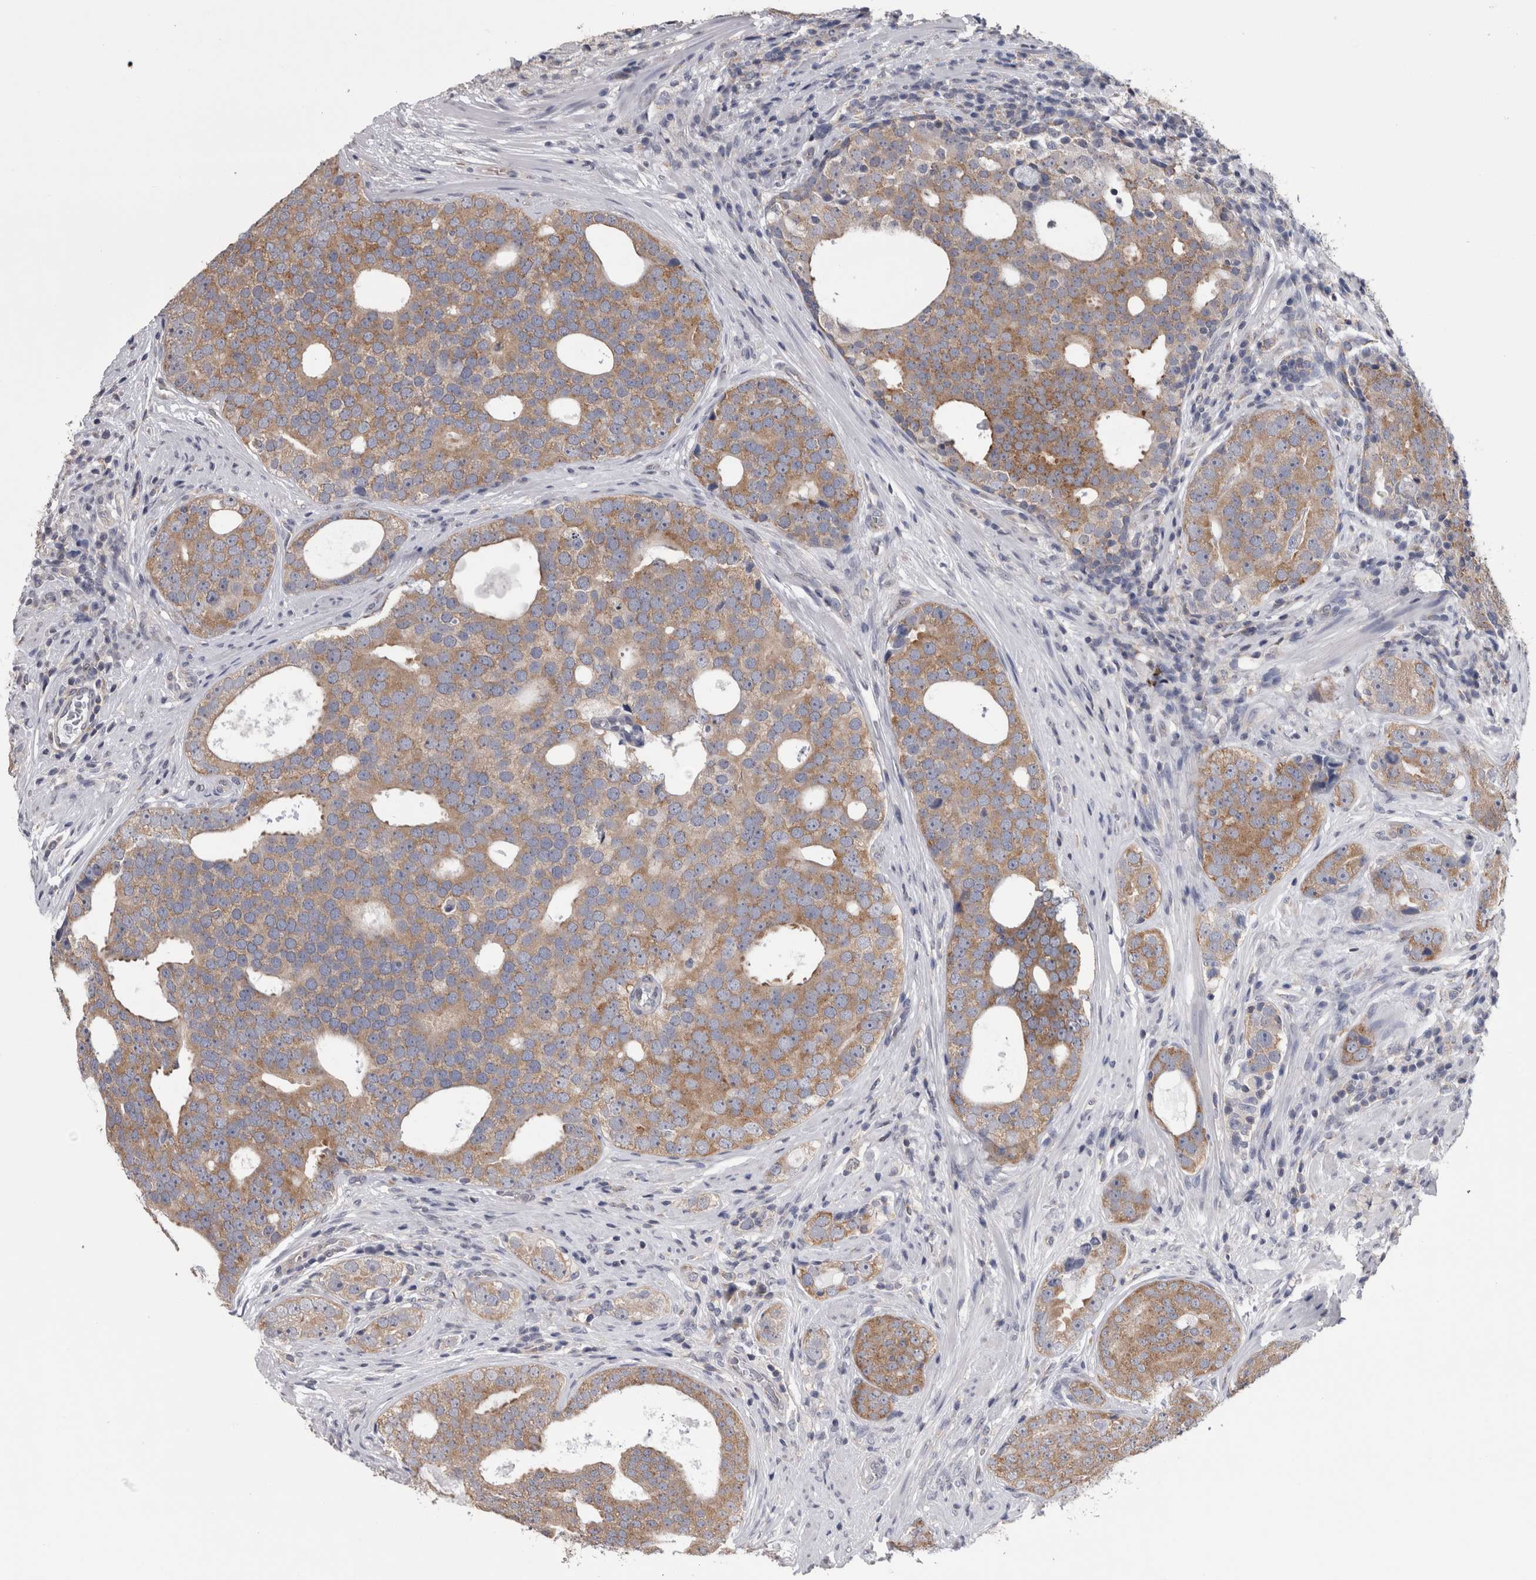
{"staining": {"intensity": "moderate", "quantity": ">75%", "location": "cytoplasmic/membranous"}, "tissue": "prostate cancer", "cell_type": "Tumor cells", "image_type": "cancer", "snomed": [{"axis": "morphology", "description": "Adenocarcinoma, High grade"}, {"axis": "topography", "description": "Prostate"}], "caption": "About >75% of tumor cells in human prostate cancer (adenocarcinoma (high-grade)) exhibit moderate cytoplasmic/membranous protein expression as visualized by brown immunohistochemical staining.", "gene": "DDX6", "patient": {"sex": "male", "age": 56}}